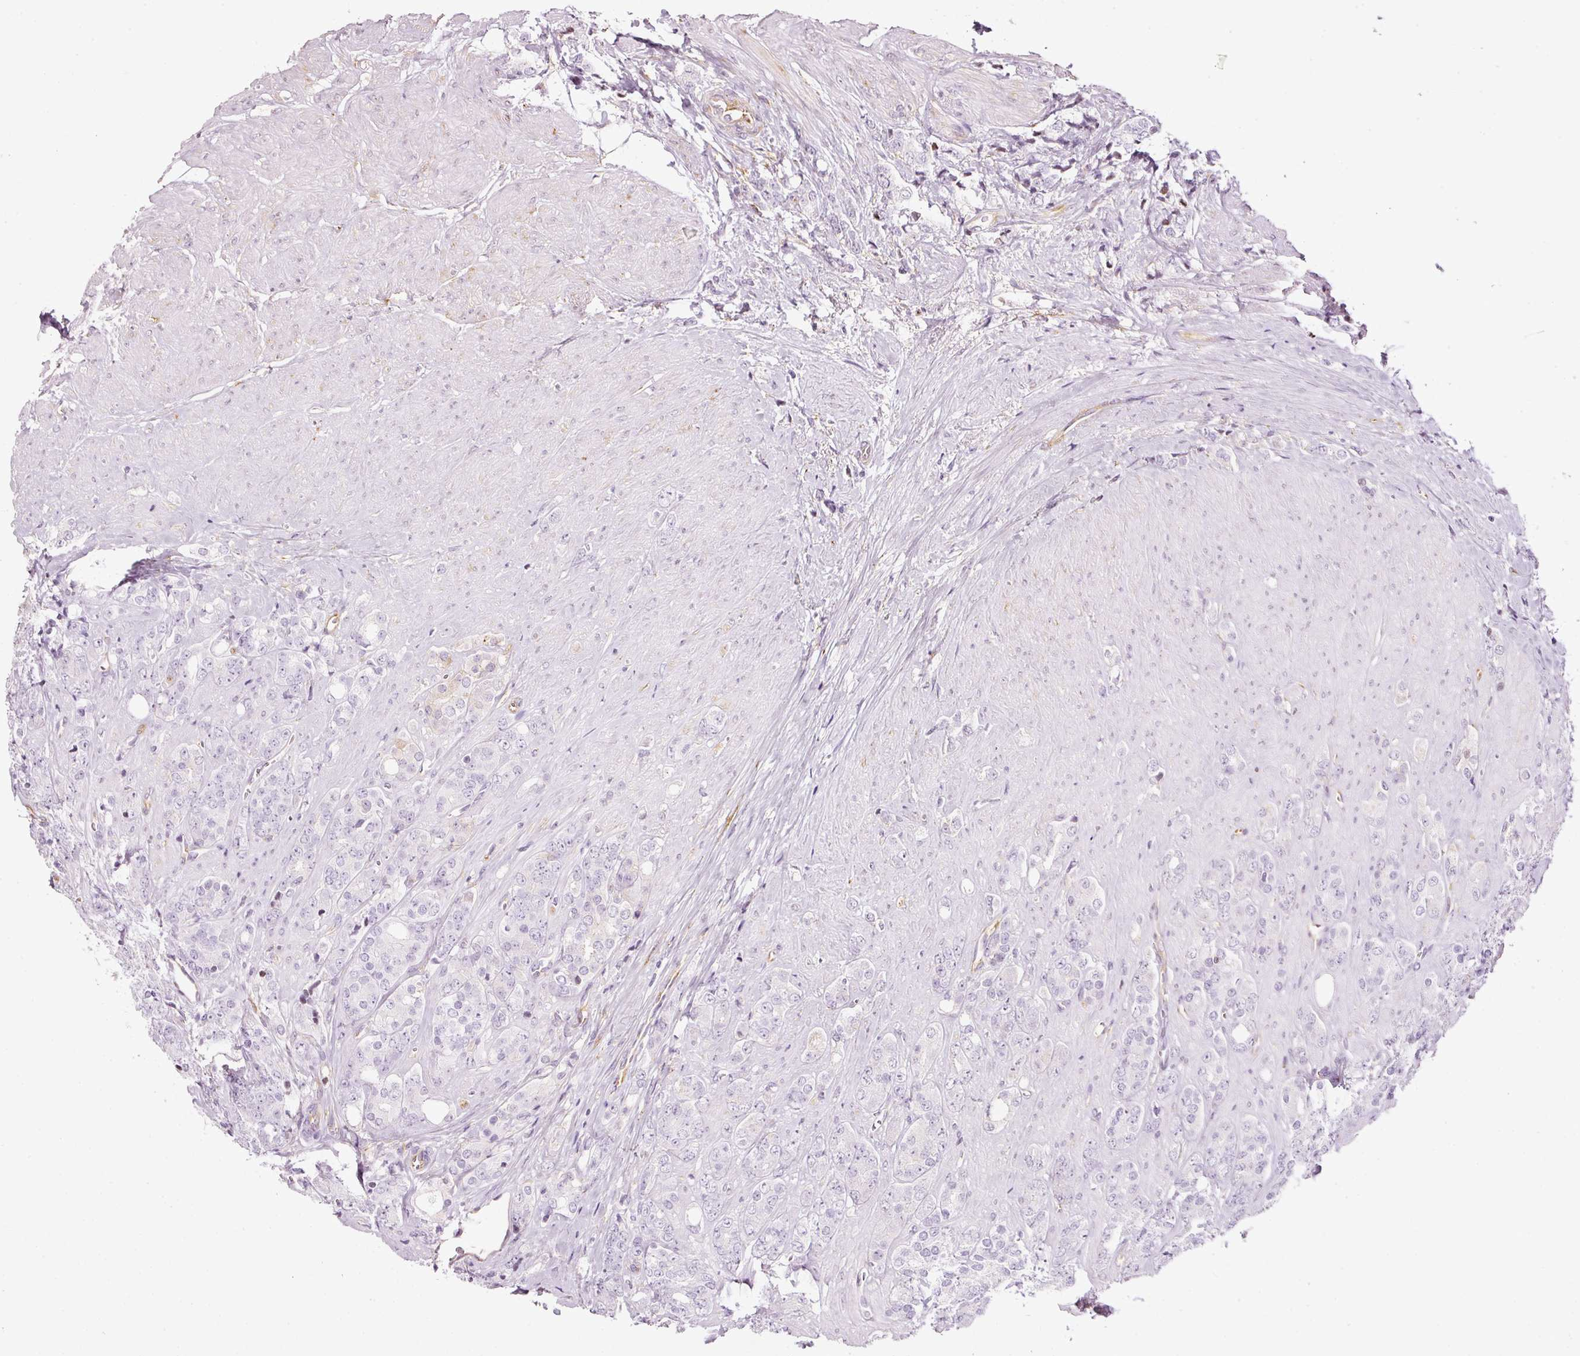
{"staining": {"intensity": "negative", "quantity": "none", "location": "none"}, "tissue": "prostate cancer", "cell_type": "Tumor cells", "image_type": "cancer", "snomed": [{"axis": "morphology", "description": "Adenocarcinoma, High grade"}, {"axis": "topography", "description": "Prostate"}], "caption": "This image is of prostate high-grade adenocarcinoma stained with immunohistochemistry to label a protein in brown with the nuclei are counter-stained blue. There is no staining in tumor cells.", "gene": "SCNM1", "patient": {"sex": "male", "age": 62}}